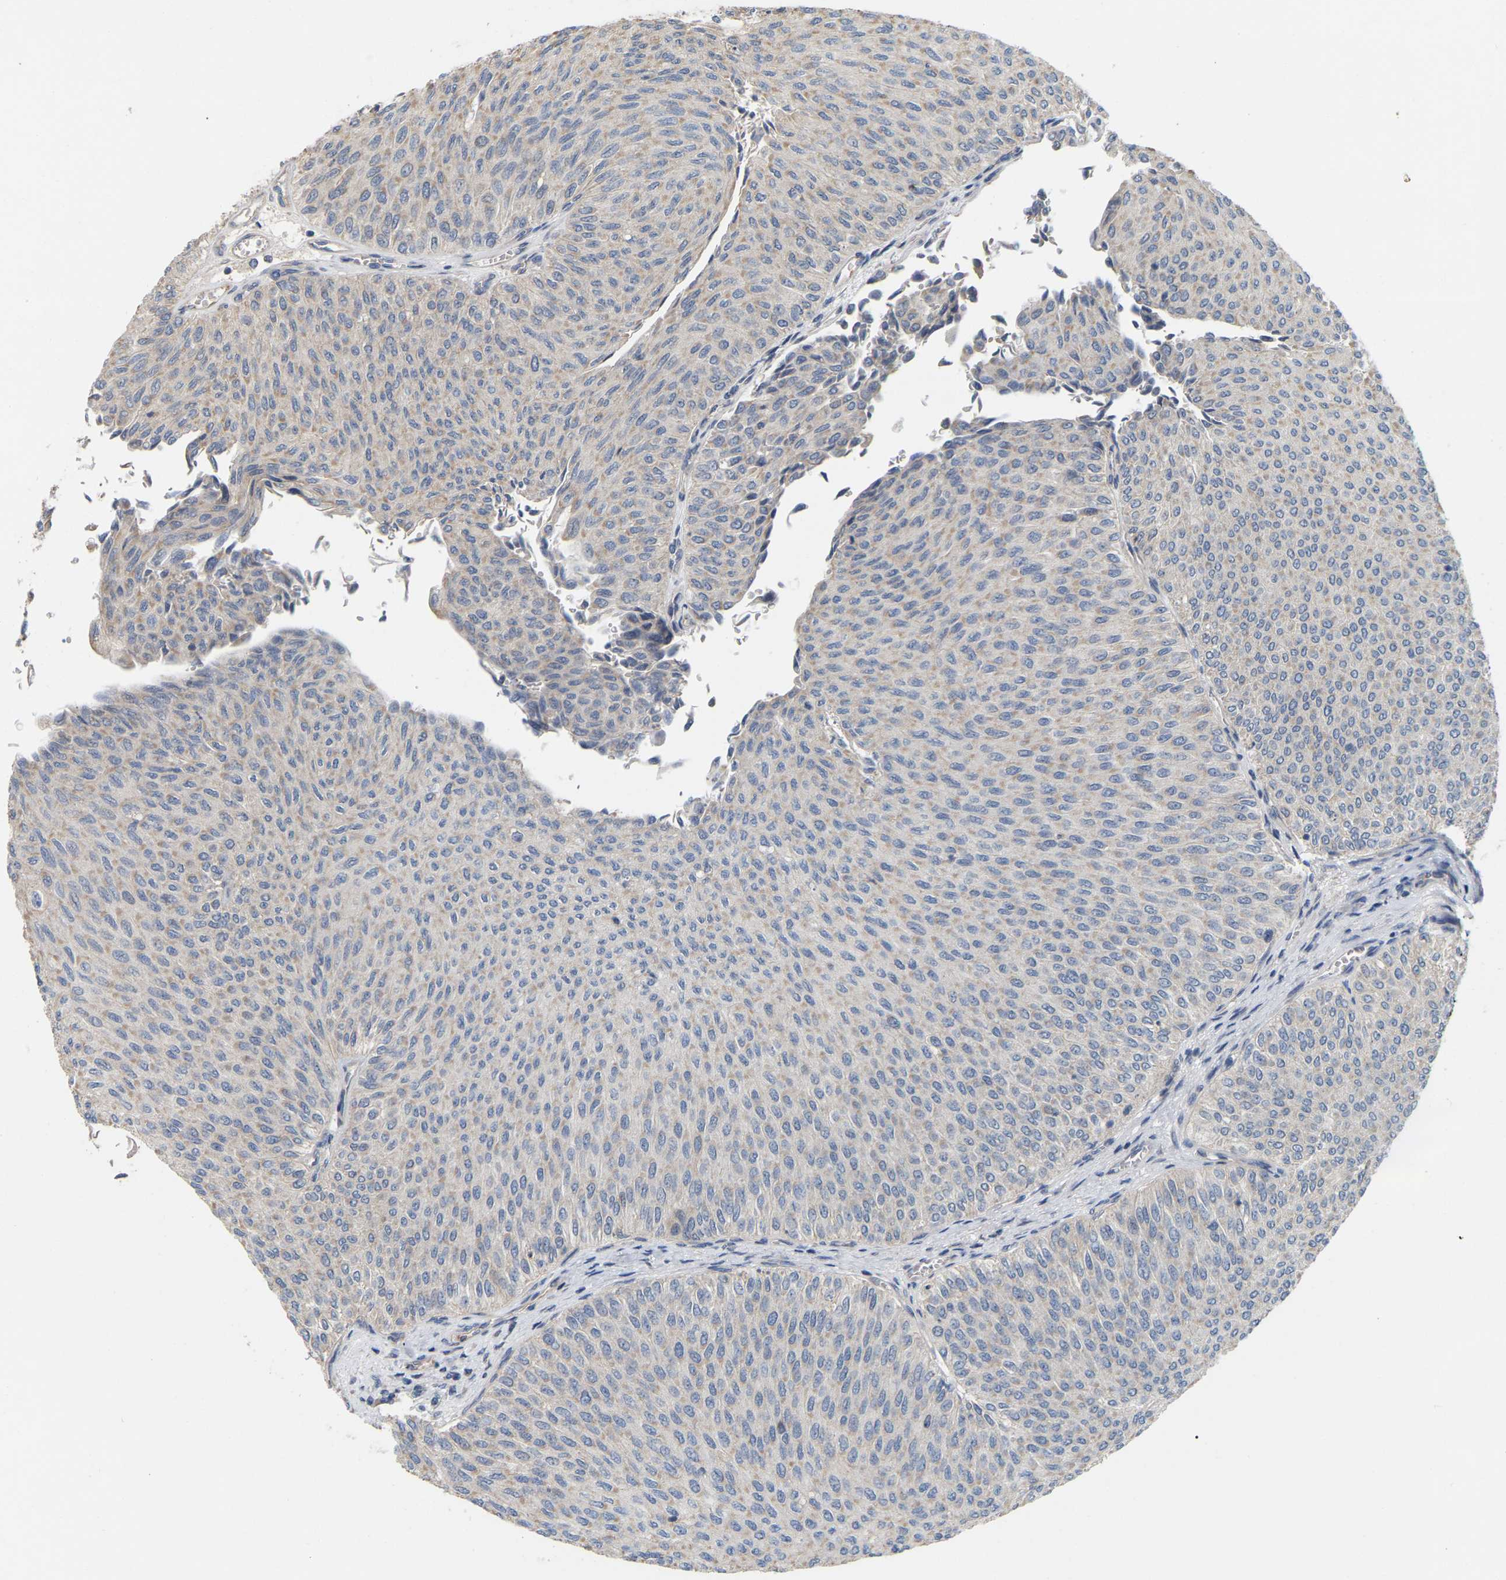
{"staining": {"intensity": "weak", "quantity": "25%-75%", "location": "cytoplasmic/membranous"}, "tissue": "urothelial cancer", "cell_type": "Tumor cells", "image_type": "cancer", "snomed": [{"axis": "morphology", "description": "Urothelial carcinoma, Low grade"}, {"axis": "topography", "description": "Urinary bladder"}], "caption": "Protein staining by immunohistochemistry (IHC) exhibits weak cytoplasmic/membranous expression in approximately 25%-75% of tumor cells in urothelial carcinoma (low-grade).", "gene": "SSH1", "patient": {"sex": "male", "age": 78}}